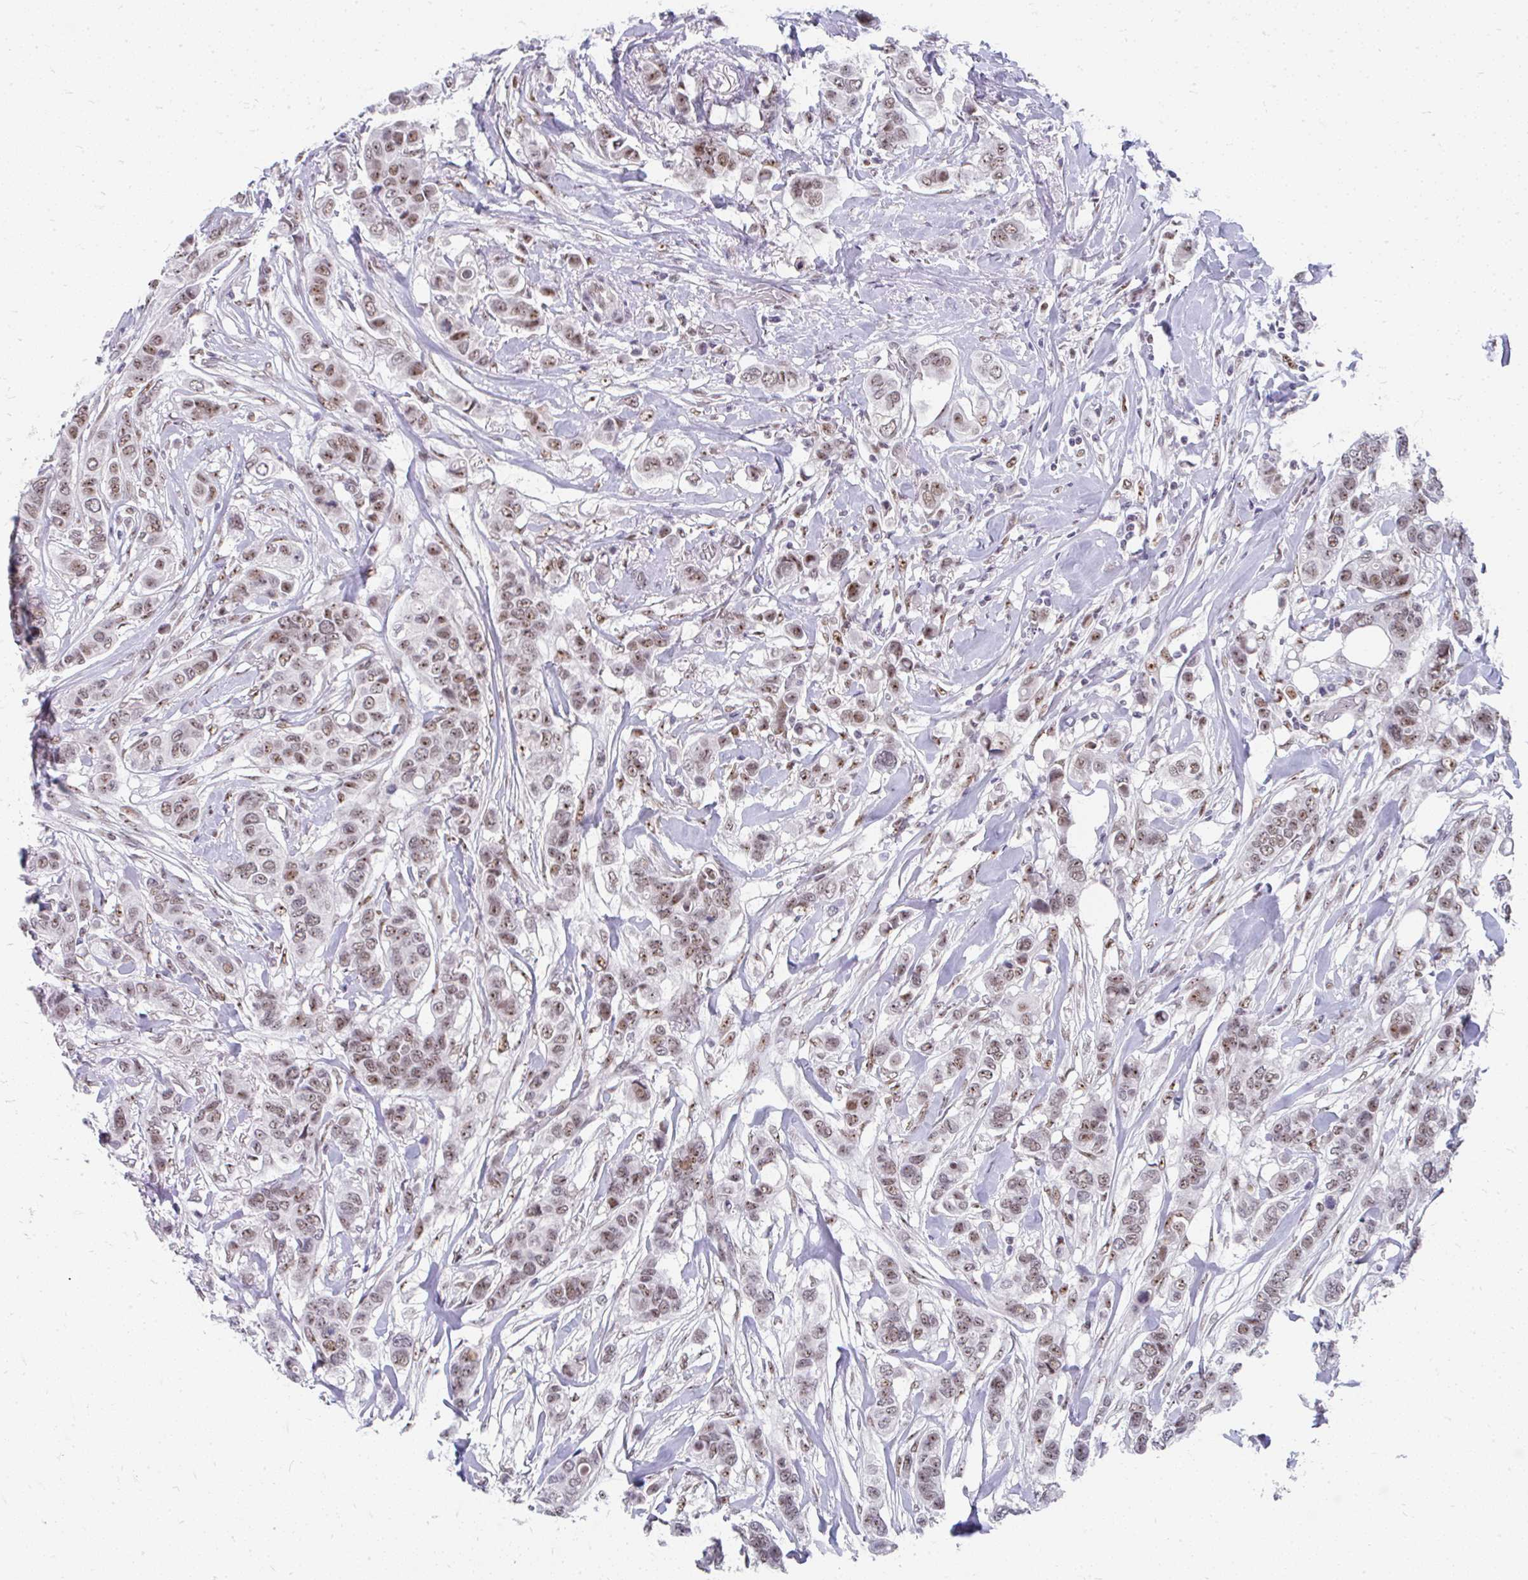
{"staining": {"intensity": "moderate", "quantity": ">75%", "location": "nuclear"}, "tissue": "breast cancer", "cell_type": "Tumor cells", "image_type": "cancer", "snomed": [{"axis": "morphology", "description": "Lobular carcinoma"}, {"axis": "topography", "description": "Breast"}], "caption": "The histopathology image shows staining of breast cancer, revealing moderate nuclear protein expression (brown color) within tumor cells.", "gene": "GTF2H1", "patient": {"sex": "female", "age": 51}}